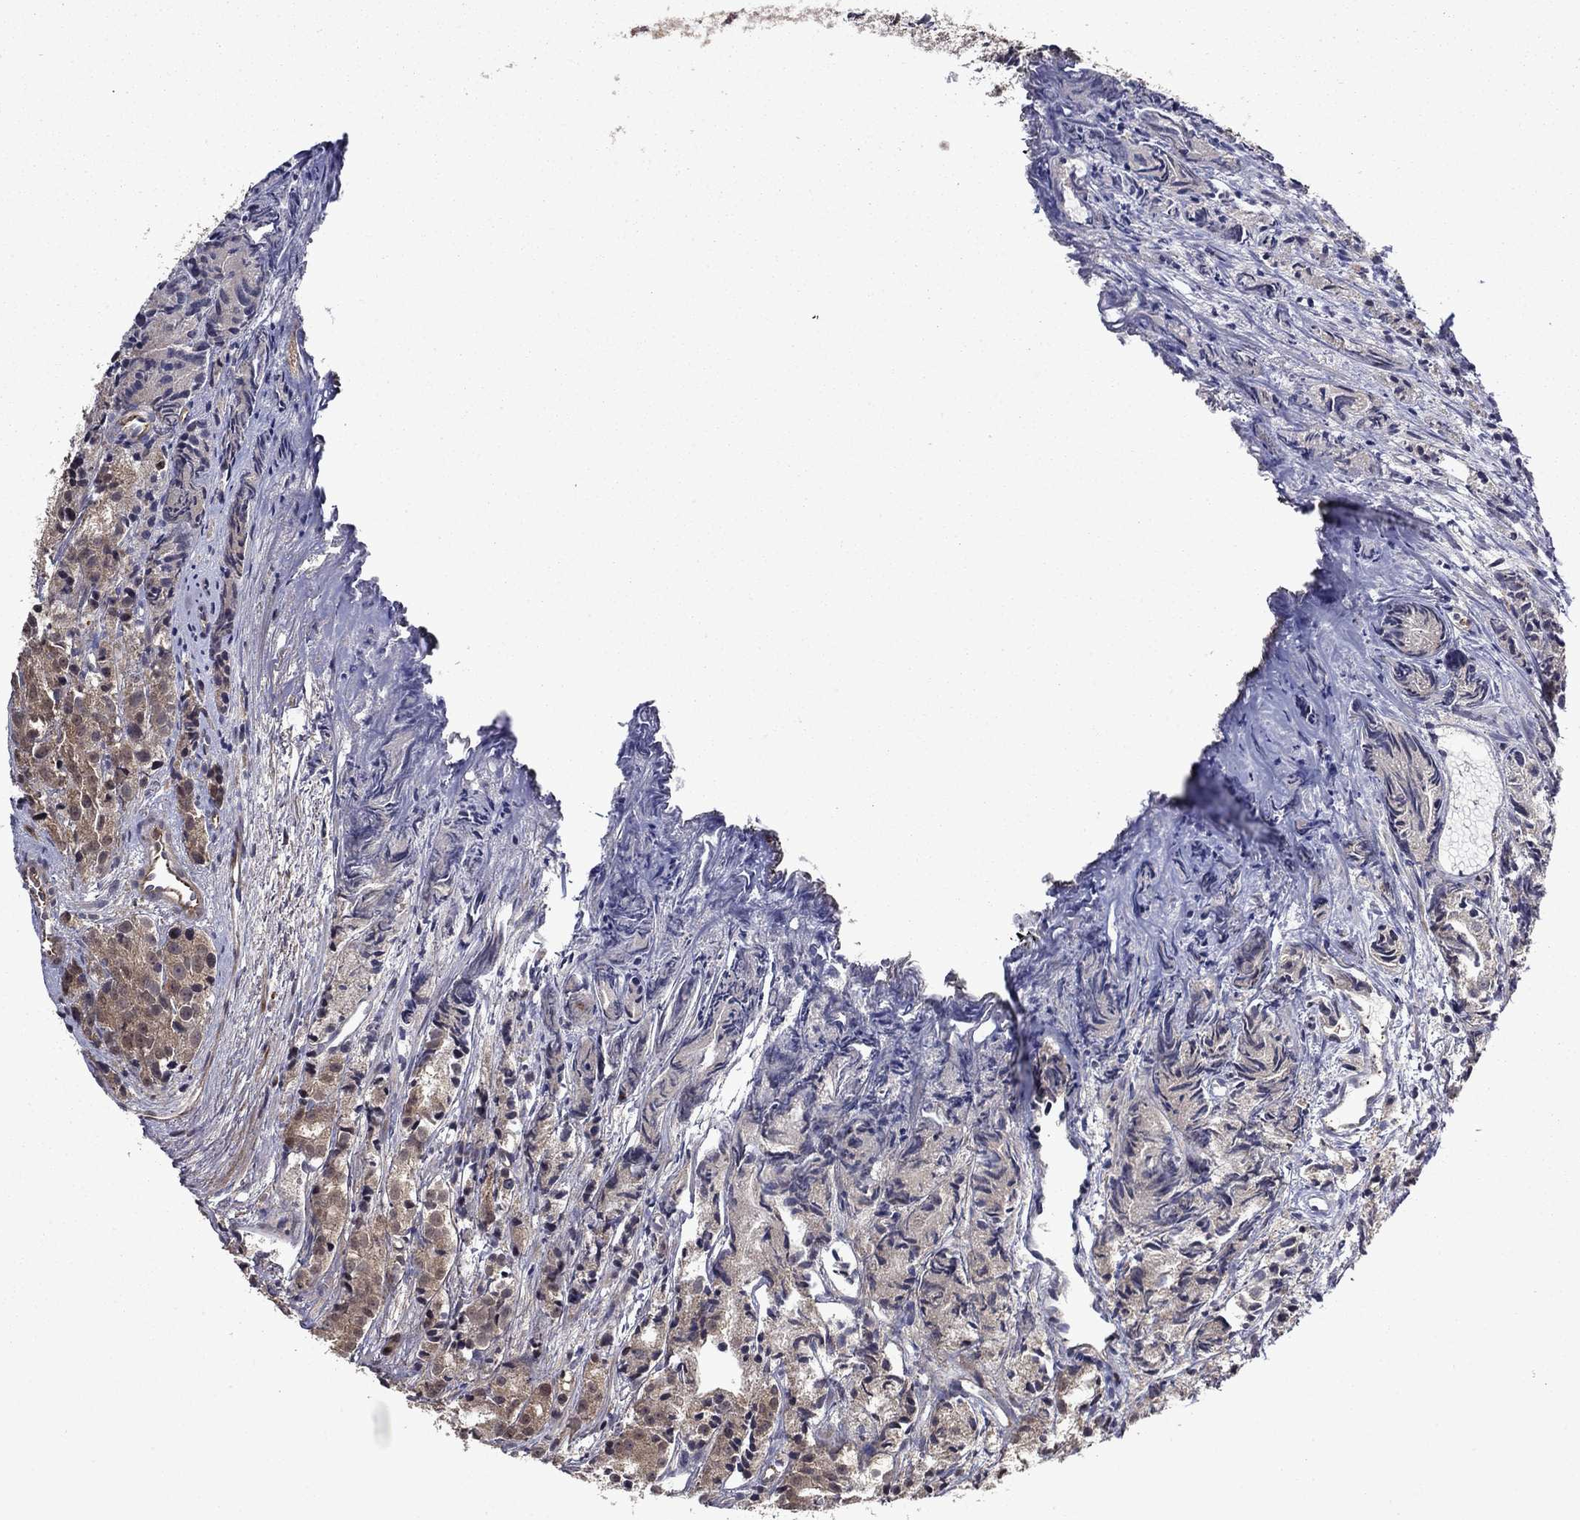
{"staining": {"intensity": "moderate", "quantity": "25%-75%", "location": "cytoplasmic/membranous"}, "tissue": "prostate cancer", "cell_type": "Tumor cells", "image_type": "cancer", "snomed": [{"axis": "morphology", "description": "Adenocarcinoma, Medium grade"}, {"axis": "topography", "description": "Prostate"}], "caption": "A brown stain shows moderate cytoplasmic/membranous staining of a protein in prostate adenocarcinoma (medium-grade) tumor cells.", "gene": "TPMT", "patient": {"sex": "male", "age": 74}}